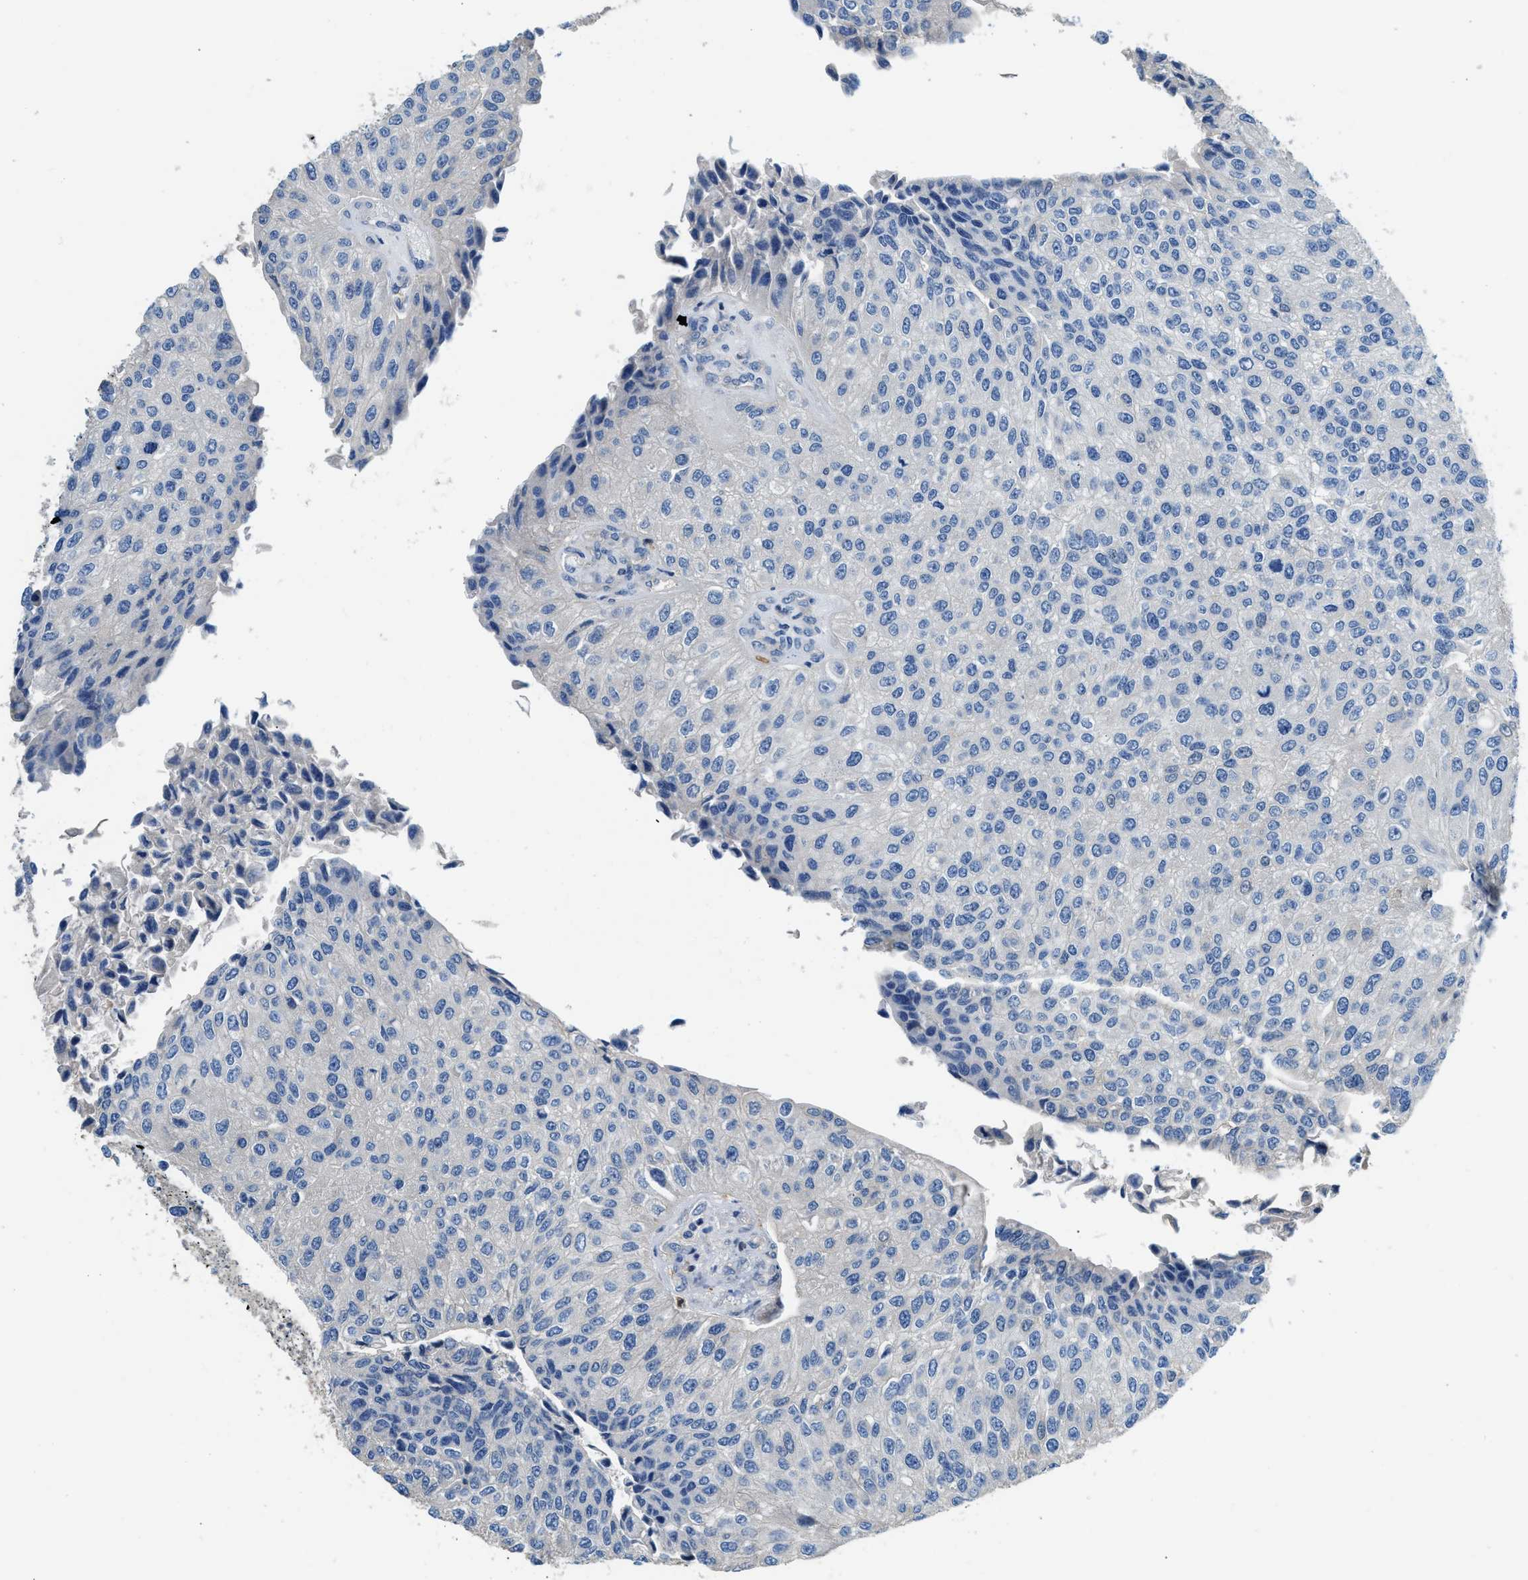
{"staining": {"intensity": "negative", "quantity": "none", "location": "none"}, "tissue": "urothelial cancer", "cell_type": "Tumor cells", "image_type": "cancer", "snomed": [{"axis": "morphology", "description": "Urothelial carcinoma, High grade"}, {"axis": "topography", "description": "Kidney"}, {"axis": "topography", "description": "Urinary bladder"}], "caption": "There is no significant expression in tumor cells of high-grade urothelial carcinoma.", "gene": "TOX", "patient": {"sex": "male", "age": 77}}